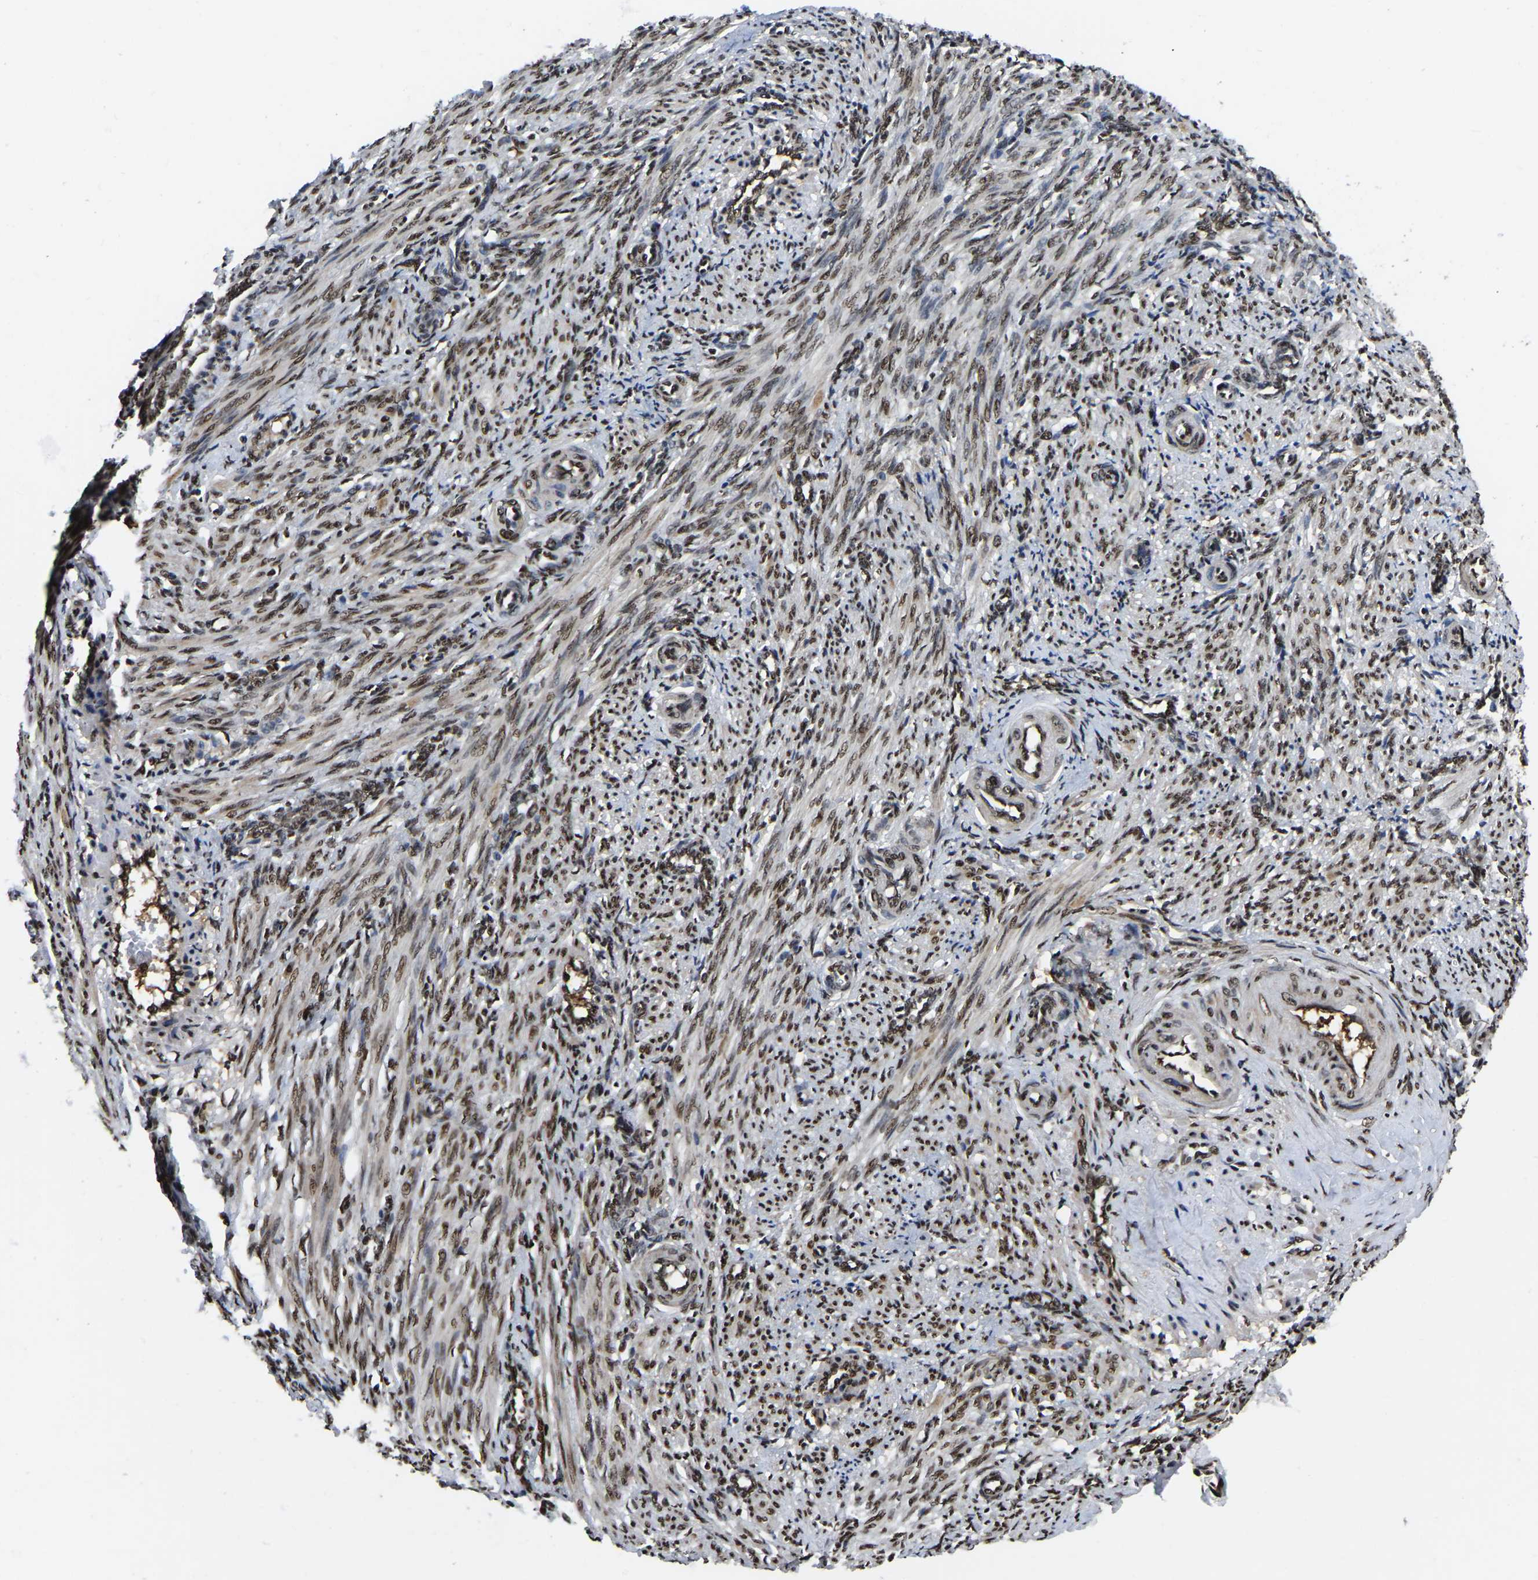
{"staining": {"intensity": "moderate", "quantity": ">75%", "location": "nuclear"}, "tissue": "smooth muscle", "cell_type": "Smooth muscle cells", "image_type": "normal", "snomed": [{"axis": "morphology", "description": "Normal tissue, NOS"}, {"axis": "topography", "description": "Endometrium"}], "caption": "The photomicrograph exhibits staining of unremarkable smooth muscle, revealing moderate nuclear protein positivity (brown color) within smooth muscle cells. (DAB (3,3'-diaminobenzidine) IHC, brown staining for protein, blue staining for nuclei).", "gene": "TRIM35", "patient": {"sex": "female", "age": 33}}